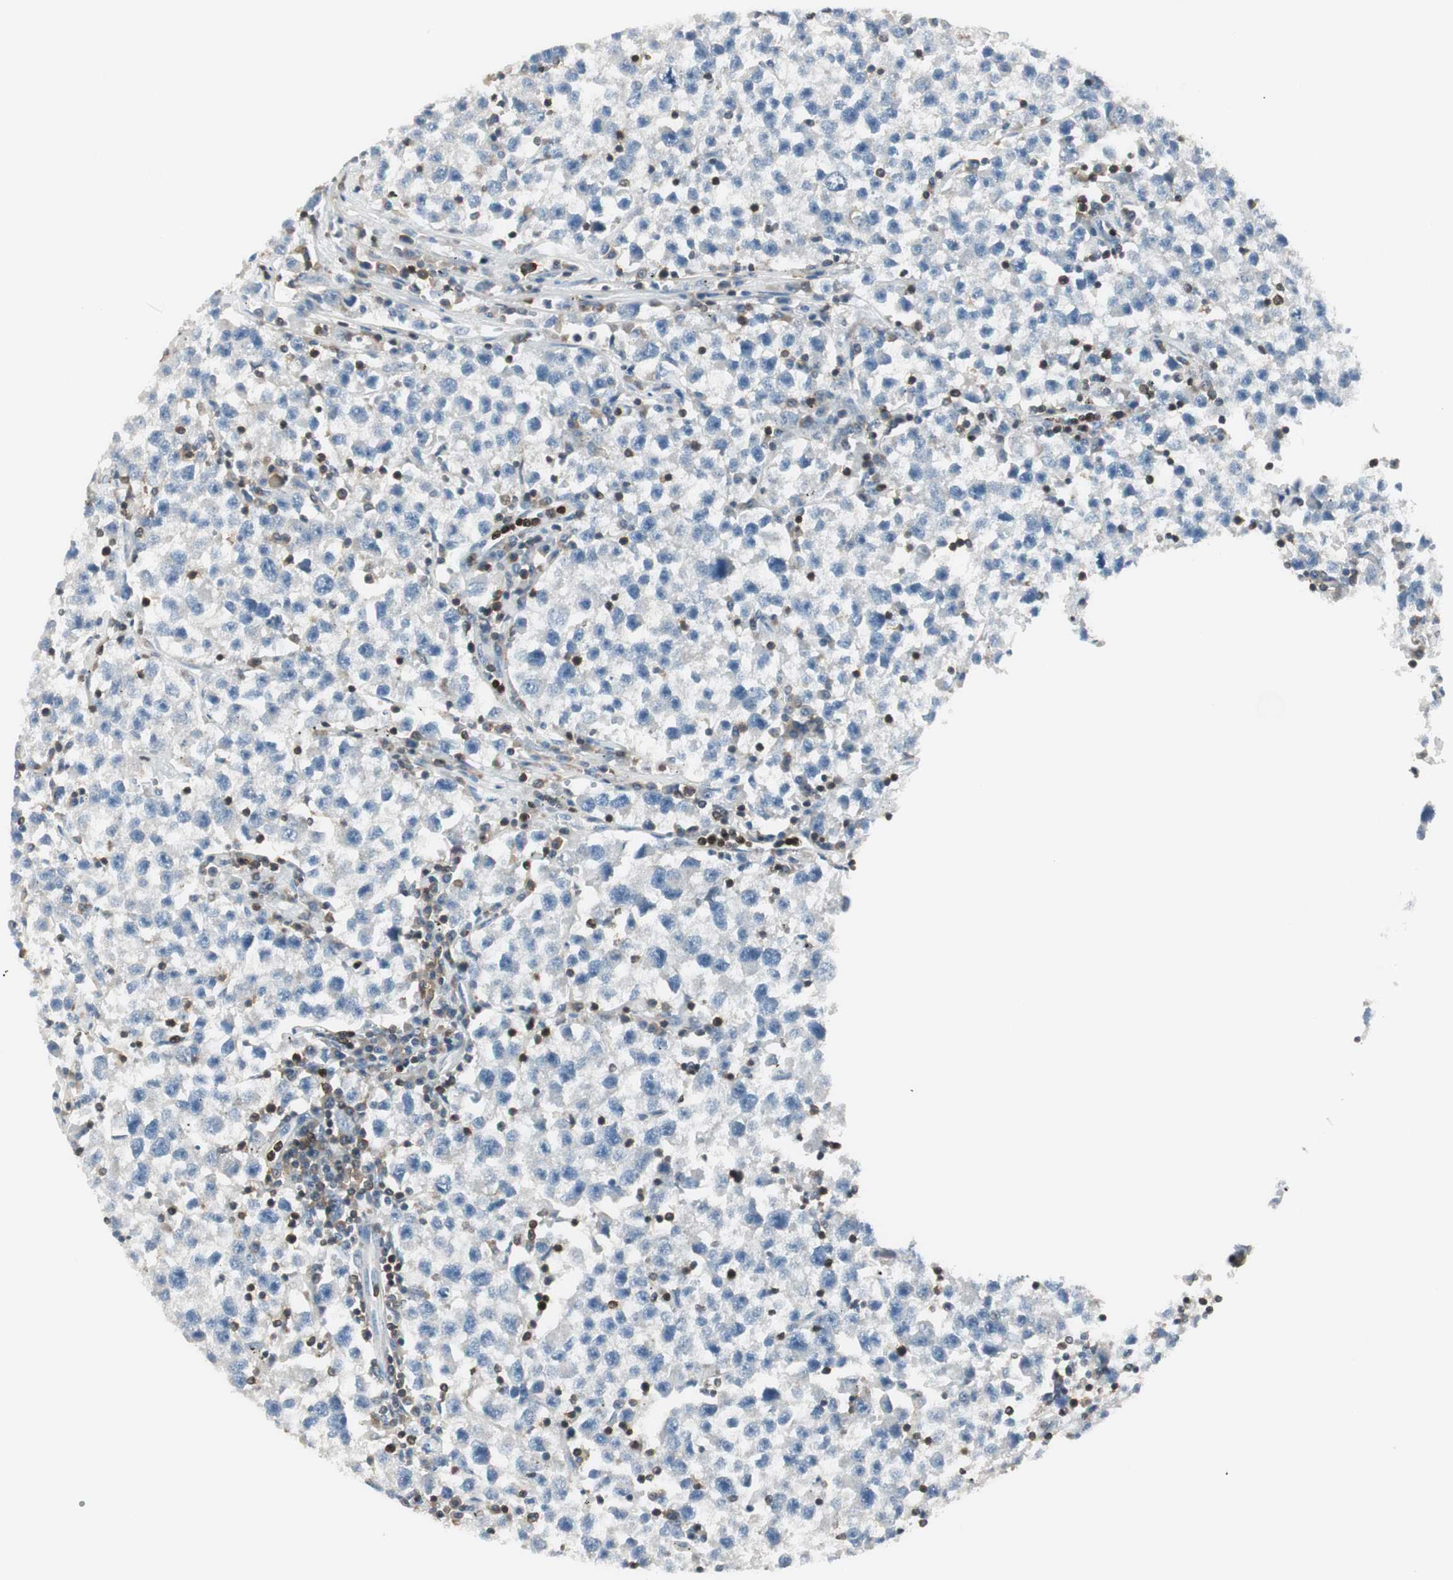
{"staining": {"intensity": "negative", "quantity": "none", "location": "none"}, "tissue": "testis cancer", "cell_type": "Tumor cells", "image_type": "cancer", "snomed": [{"axis": "morphology", "description": "Seminoma, NOS"}, {"axis": "topography", "description": "Testis"}], "caption": "This is a photomicrograph of IHC staining of testis cancer, which shows no staining in tumor cells.", "gene": "SLC9A3R1", "patient": {"sex": "male", "age": 22}}